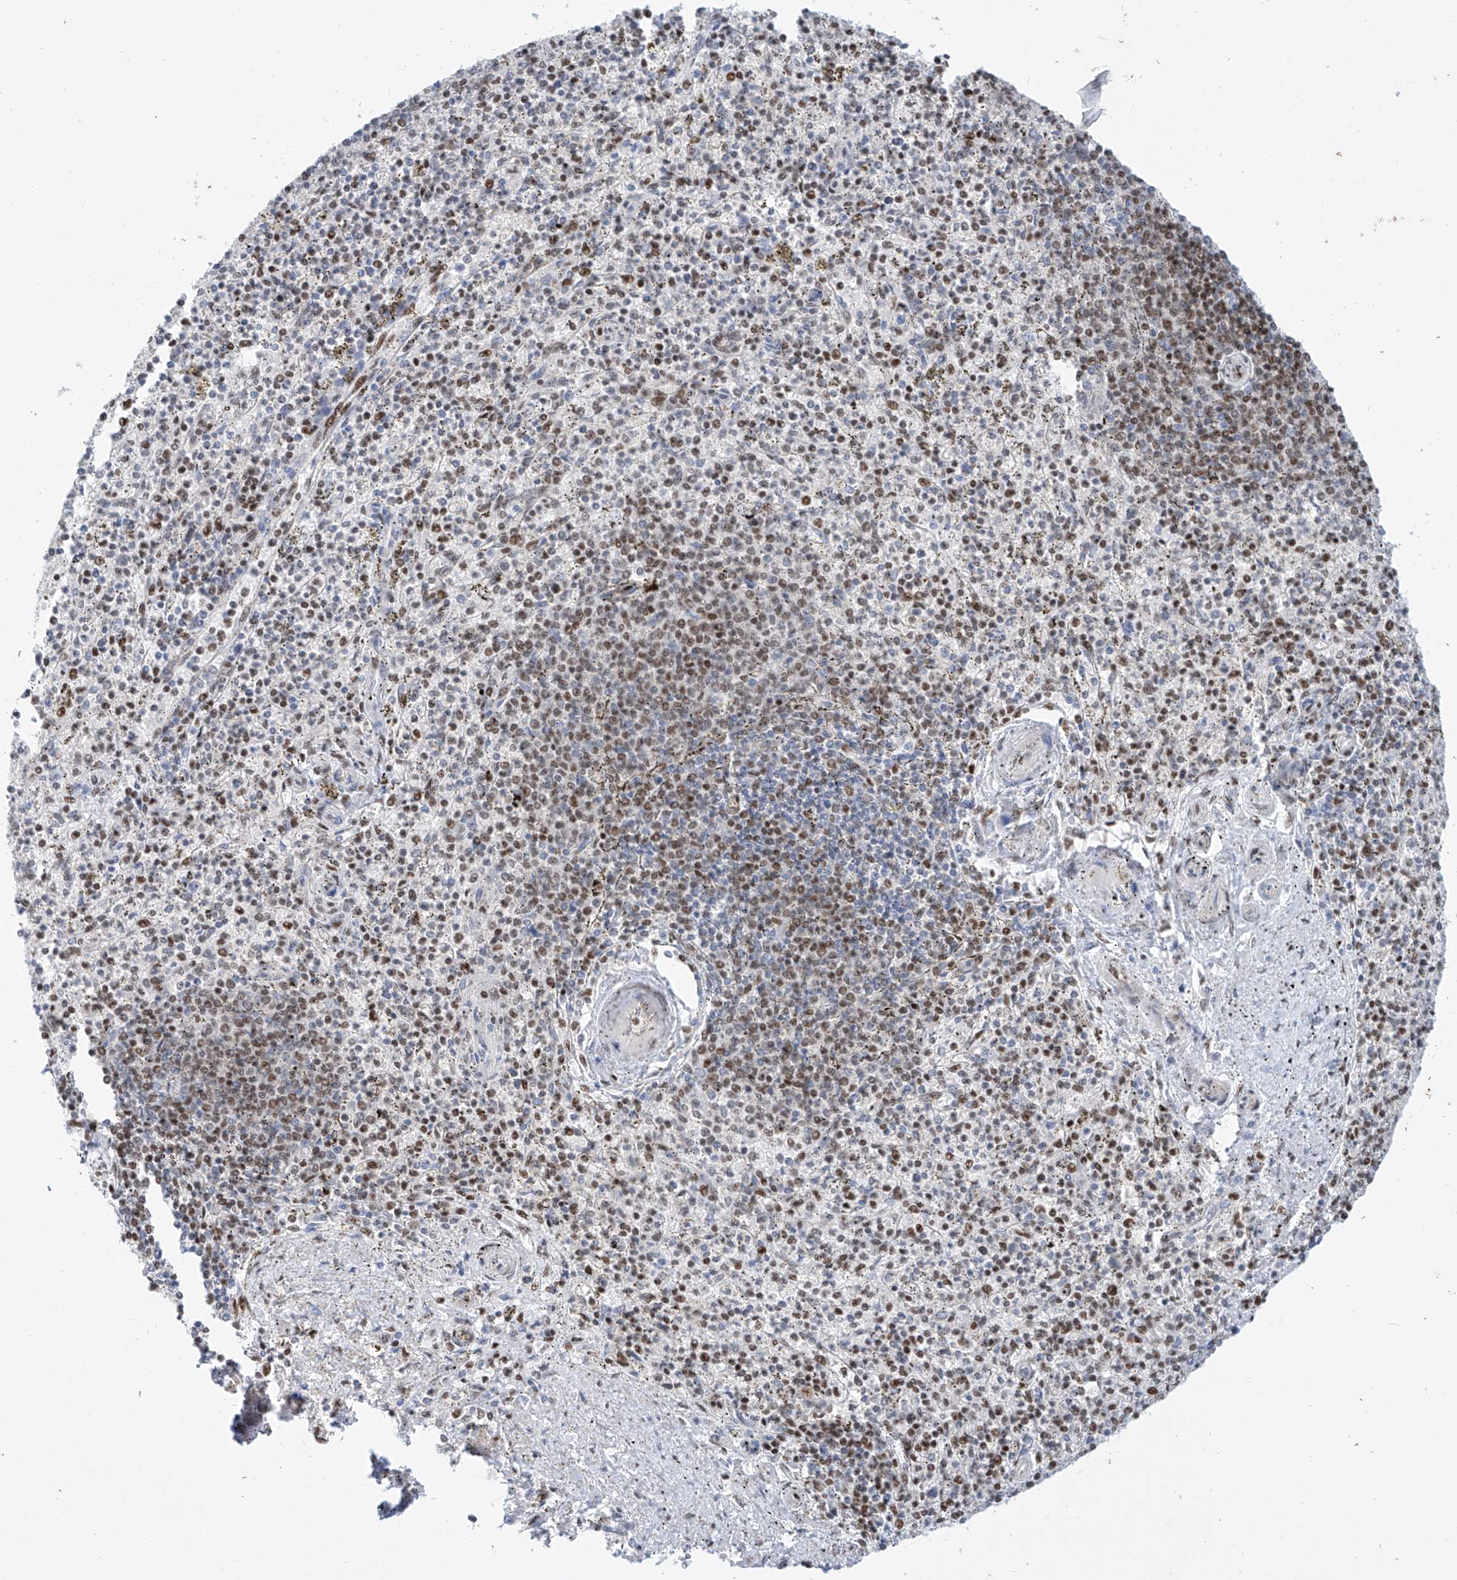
{"staining": {"intensity": "moderate", "quantity": "25%-75%", "location": "nuclear"}, "tissue": "spleen", "cell_type": "Cells in red pulp", "image_type": "normal", "snomed": [{"axis": "morphology", "description": "Normal tissue, NOS"}, {"axis": "topography", "description": "Spleen"}], "caption": "This histopathology image displays immunohistochemistry staining of unremarkable human spleen, with medium moderate nuclear positivity in approximately 25%-75% of cells in red pulp.", "gene": "TAF4", "patient": {"sex": "male", "age": 72}}